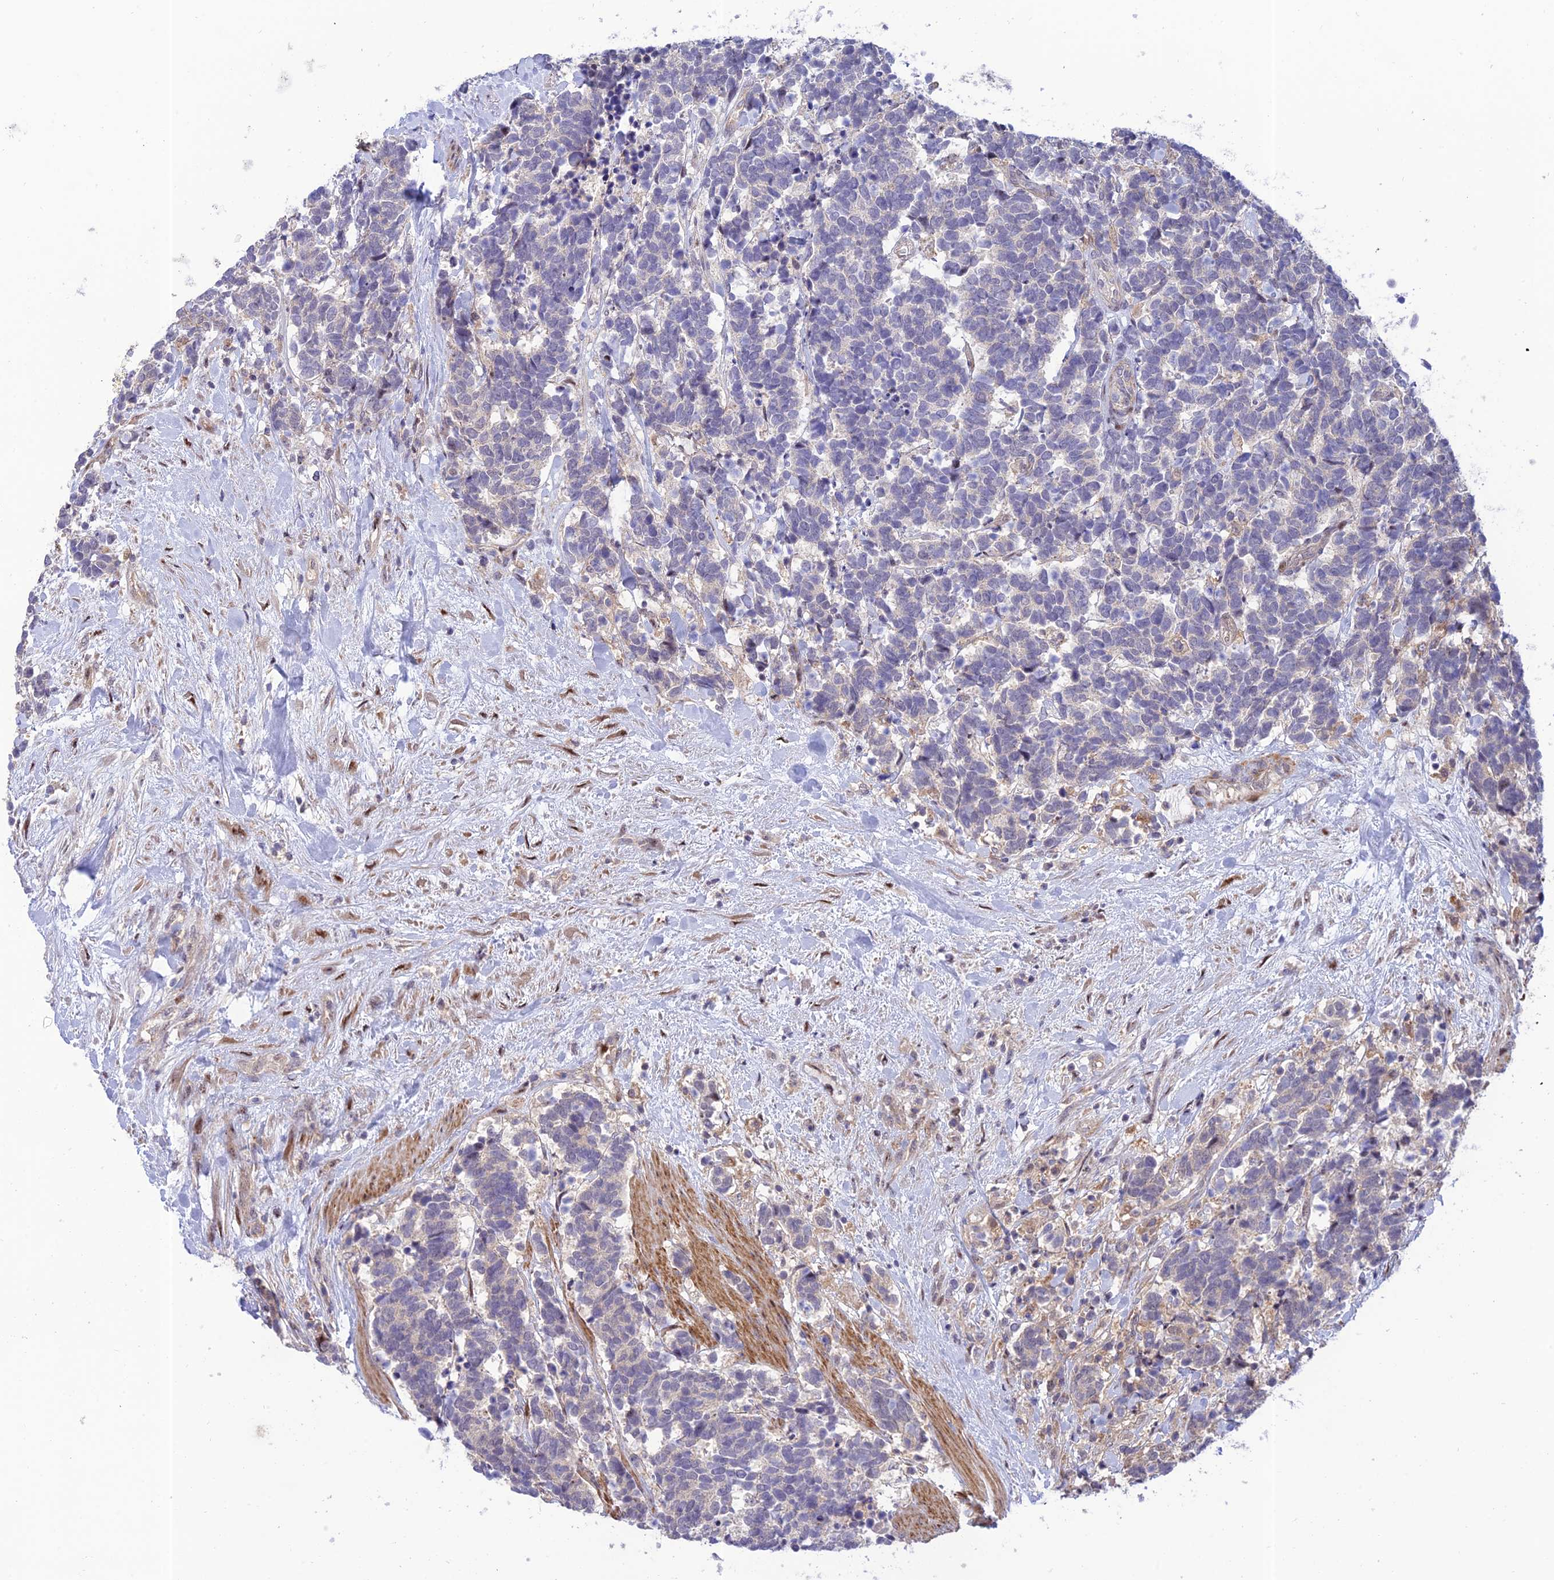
{"staining": {"intensity": "negative", "quantity": "none", "location": "none"}, "tissue": "carcinoid", "cell_type": "Tumor cells", "image_type": "cancer", "snomed": [{"axis": "morphology", "description": "Carcinoma, NOS"}, {"axis": "morphology", "description": "Carcinoid, malignant, NOS"}, {"axis": "topography", "description": "Prostate"}], "caption": "Tumor cells show no significant protein staining in carcinoid. The staining is performed using DAB brown chromogen with nuclei counter-stained in using hematoxylin.", "gene": "ZNF584", "patient": {"sex": "male", "age": 57}}